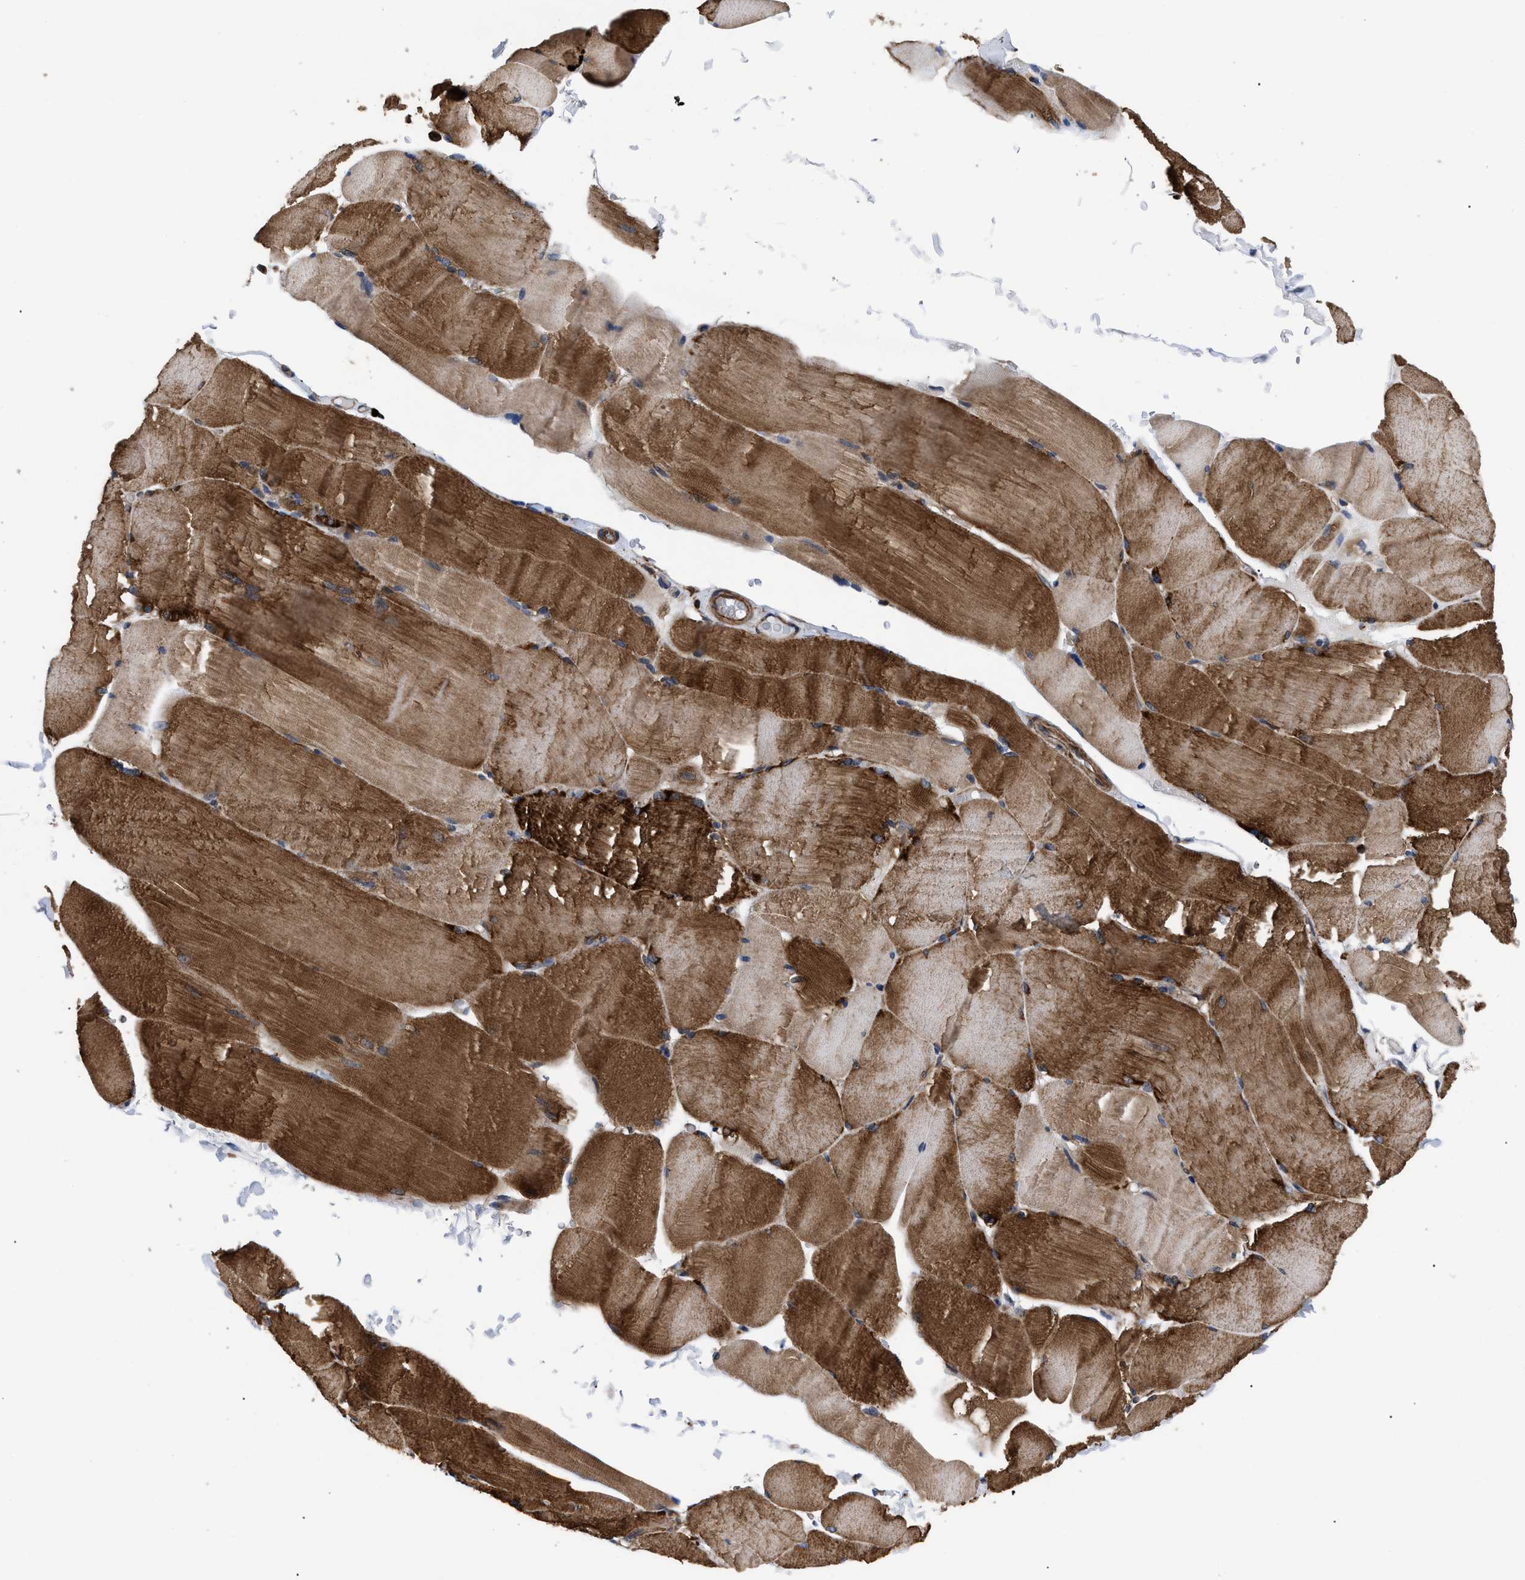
{"staining": {"intensity": "strong", "quantity": ">75%", "location": "cytoplasmic/membranous"}, "tissue": "skeletal muscle", "cell_type": "Myocytes", "image_type": "normal", "snomed": [{"axis": "morphology", "description": "Normal tissue, NOS"}, {"axis": "topography", "description": "Skin"}, {"axis": "topography", "description": "Skeletal muscle"}], "caption": "Brown immunohistochemical staining in normal skeletal muscle shows strong cytoplasmic/membranous expression in about >75% of myocytes.", "gene": "SPAST", "patient": {"sex": "male", "age": 83}}